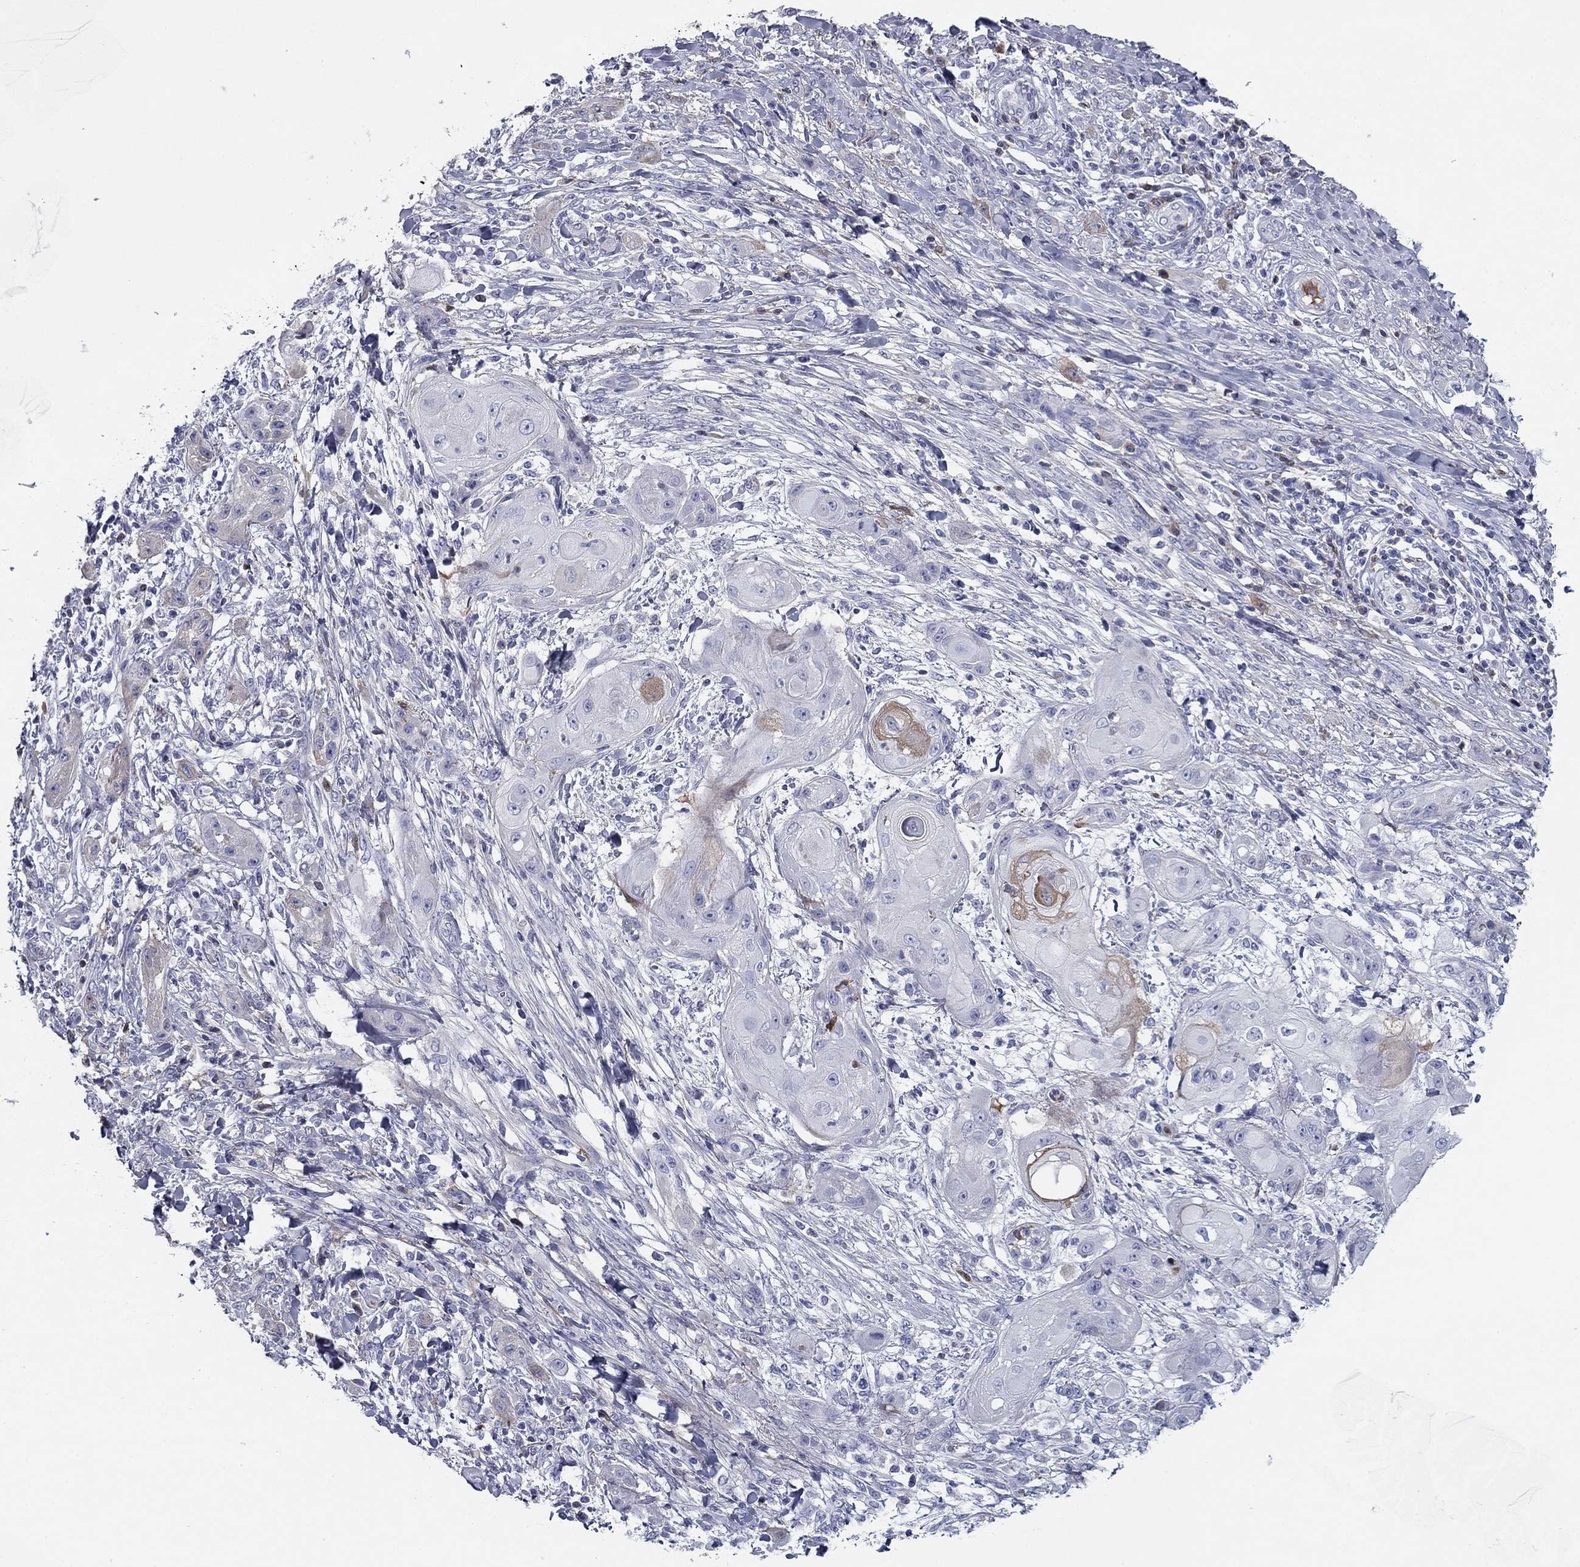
{"staining": {"intensity": "negative", "quantity": "none", "location": "none"}, "tissue": "skin cancer", "cell_type": "Tumor cells", "image_type": "cancer", "snomed": [{"axis": "morphology", "description": "Squamous cell carcinoma, NOS"}, {"axis": "topography", "description": "Skin"}], "caption": "DAB (3,3'-diaminobenzidine) immunohistochemical staining of skin cancer shows no significant expression in tumor cells.", "gene": "CPLX4", "patient": {"sex": "male", "age": 62}}